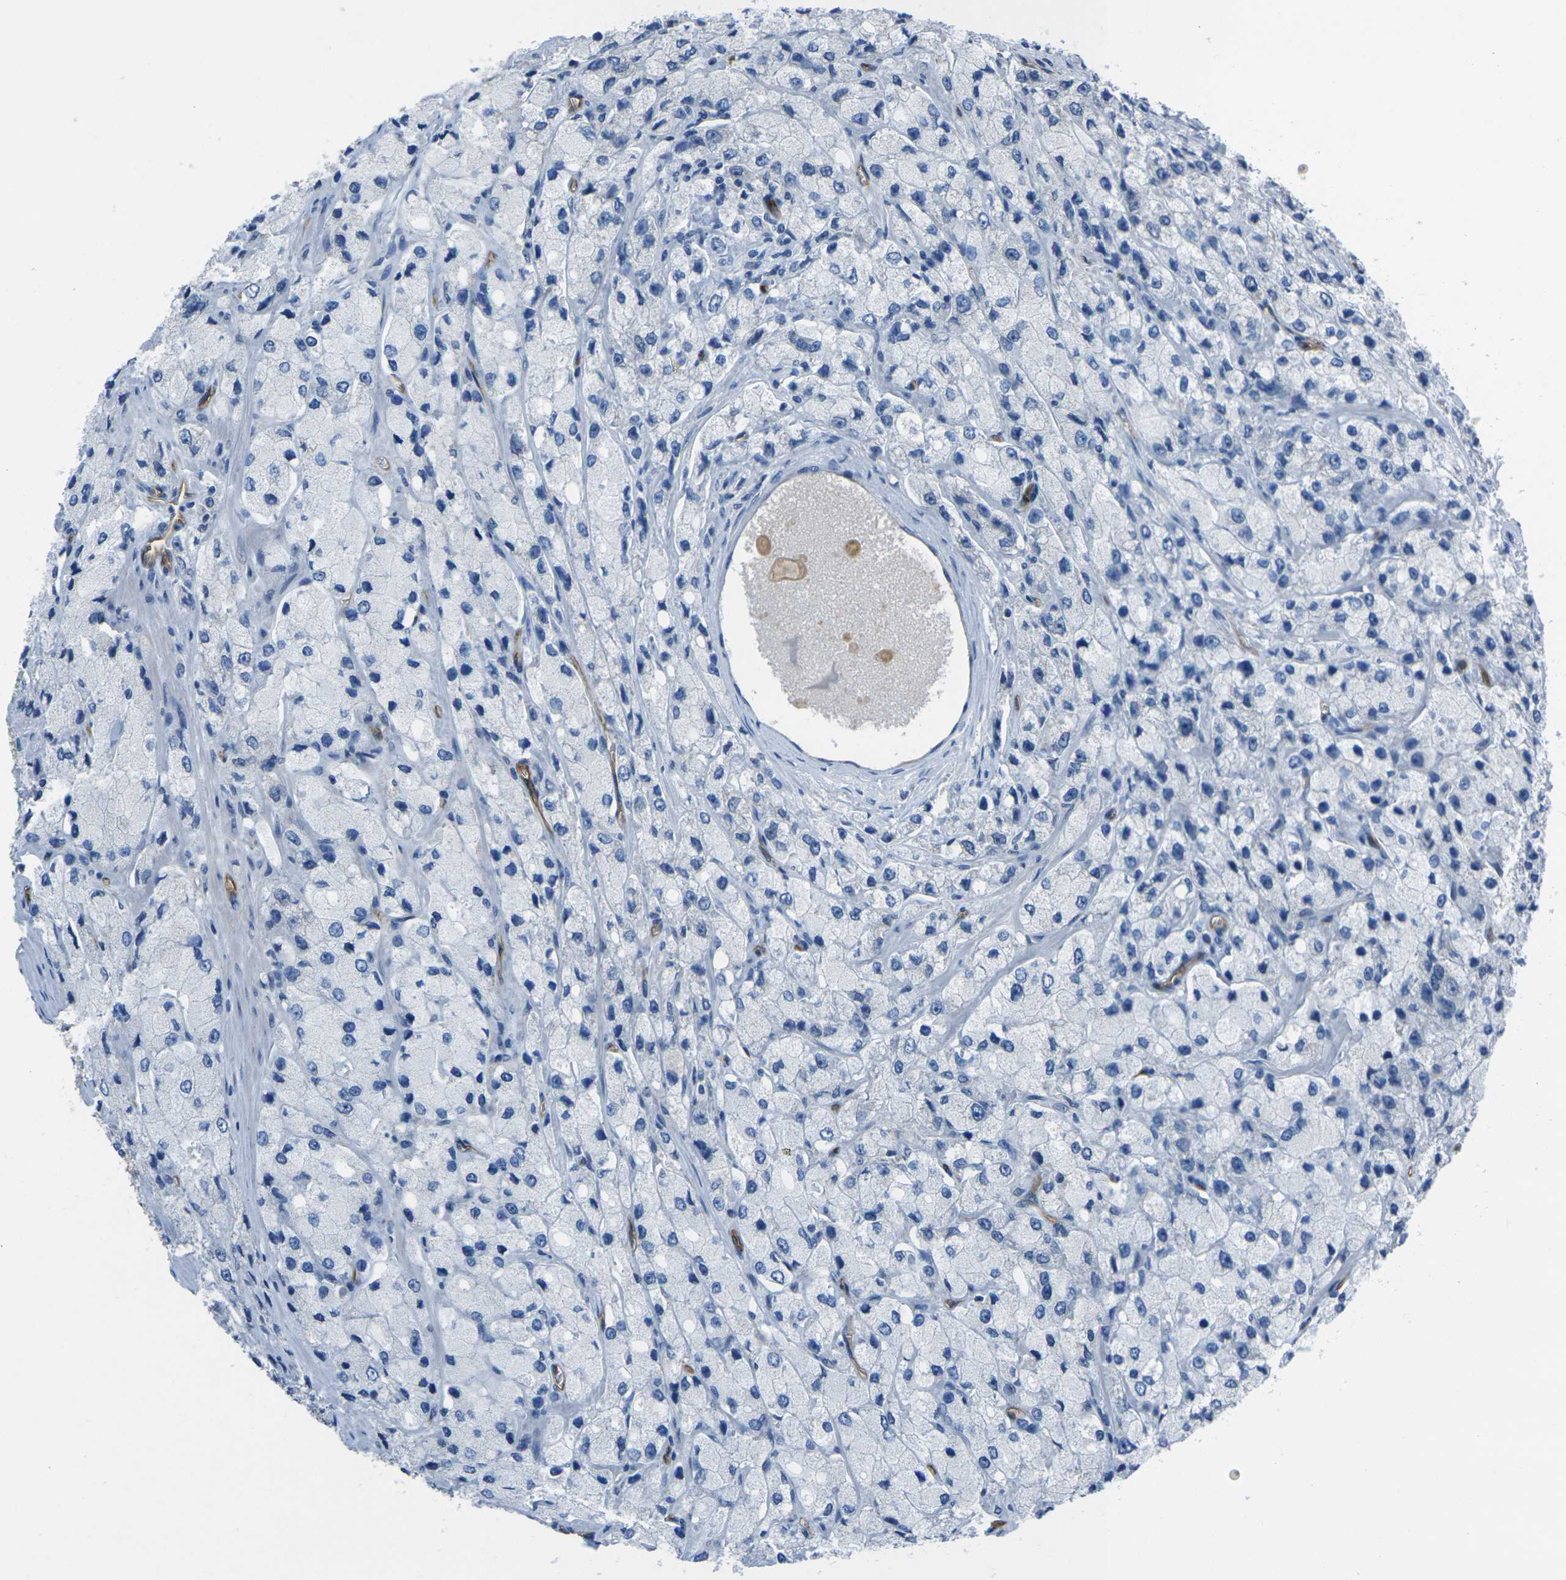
{"staining": {"intensity": "negative", "quantity": "none", "location": "none"}, "tissue": "prostate cancer", "cell_type": "Tumor cells", "image_type": "cancer", "snomed": [{"axis": "morphology", "description": "Adenocarcinoma, High grade"}, {"axis": "topography", "description": "Prostate"}], "caption": "The micrograph reveals no significant positivity in tumor cells of high-grade adenocarcinoma (prostate). The staining is performed using DAB (3,3'-diaminobenzidine) brown chromogen with nuclei counter-stained in using hematoxylin.", "gene": "HSPA12B", "patient": {"sex": "male", "age": 58}}